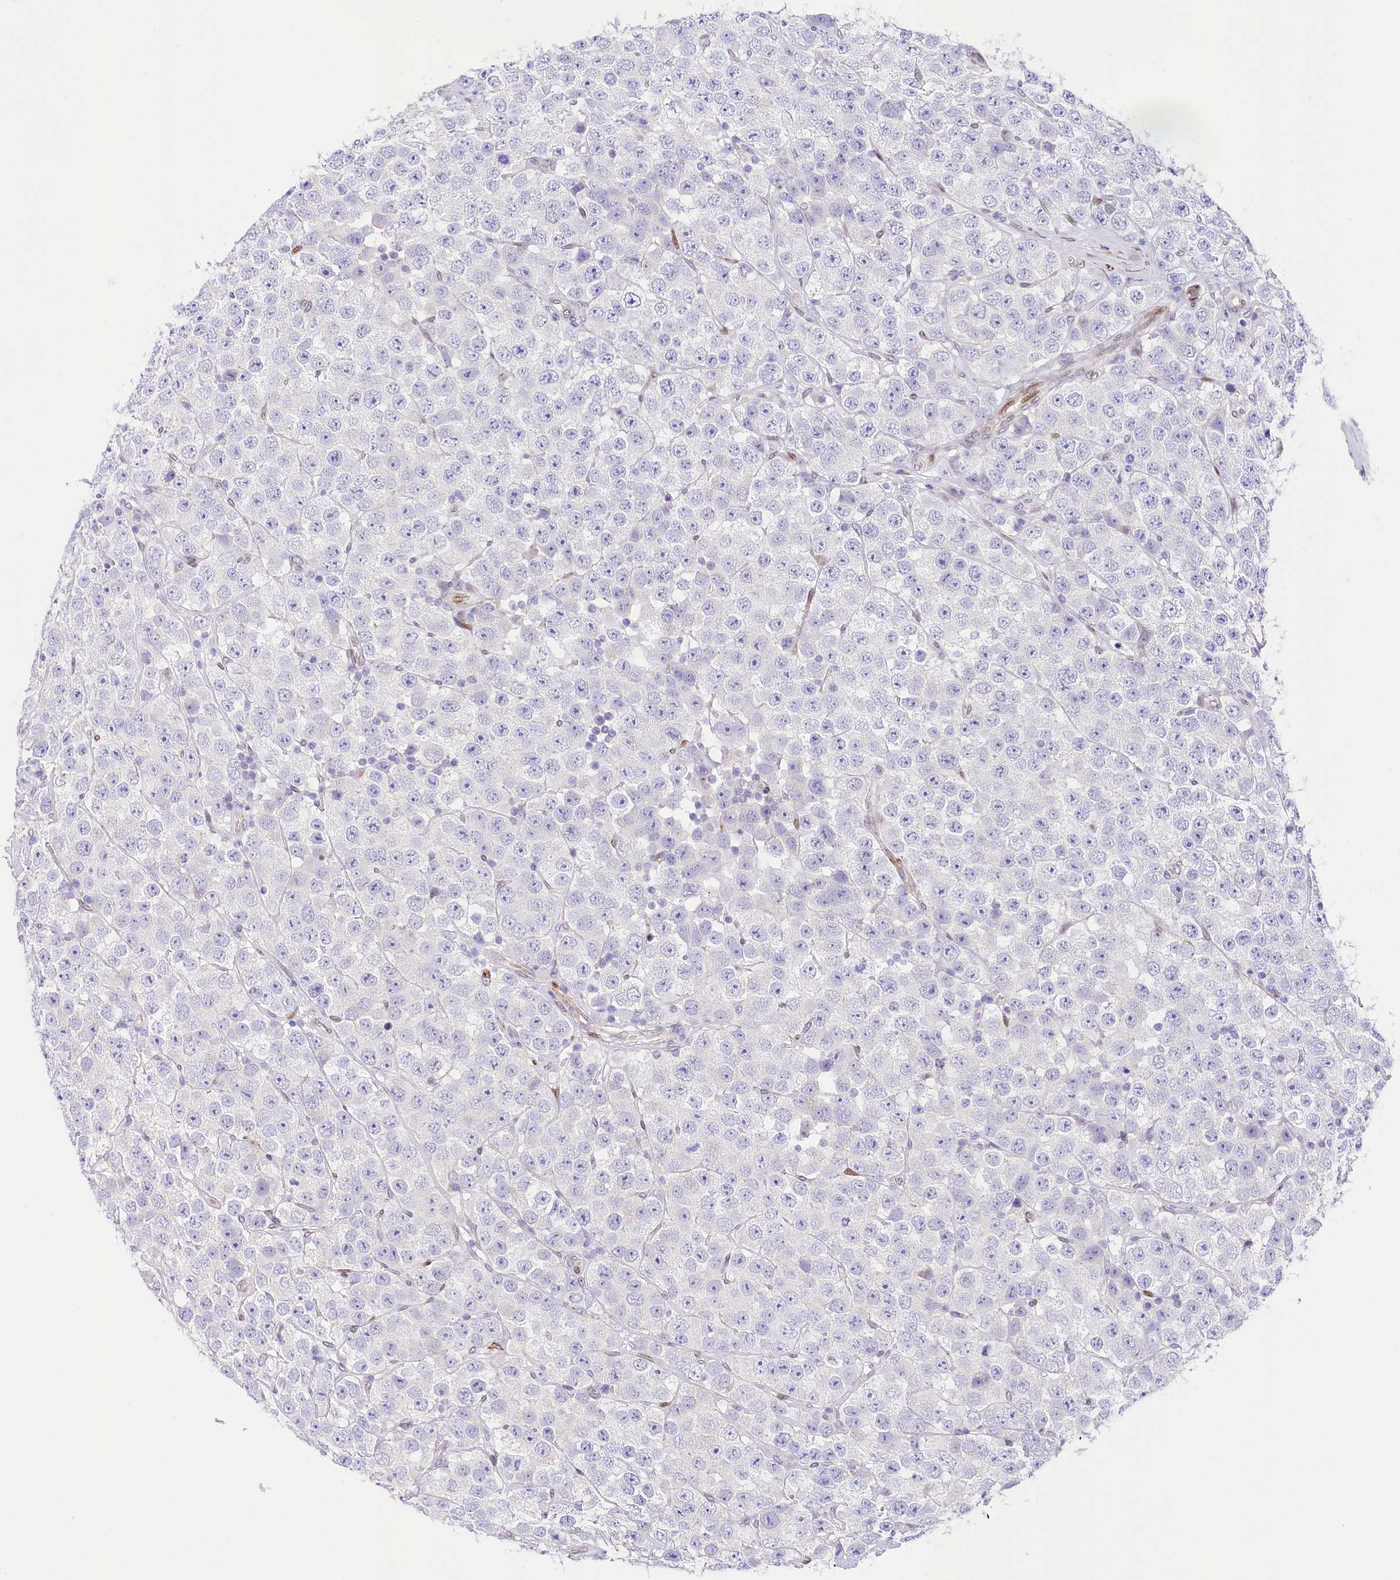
{"staining": {"intensity": "negative", "quantity": "none", "location": "none"}, "tissue": "testis cancer", "cell_type": "Tumor cells", "image_type": "cancer", "snomed": [{"axis": "morphology", "description": "Seminoma, NOS"}, {"axis": "topography", "description": "Testis"}], "caption": "A high-resolution image shows immunohistochemistry (IHC) staining of testis cancer (seminoma), which reveals no significant positivity in tumor cells.", "gene": "PPIP5K2", "patient": {"sex": "male", "age": 28}}